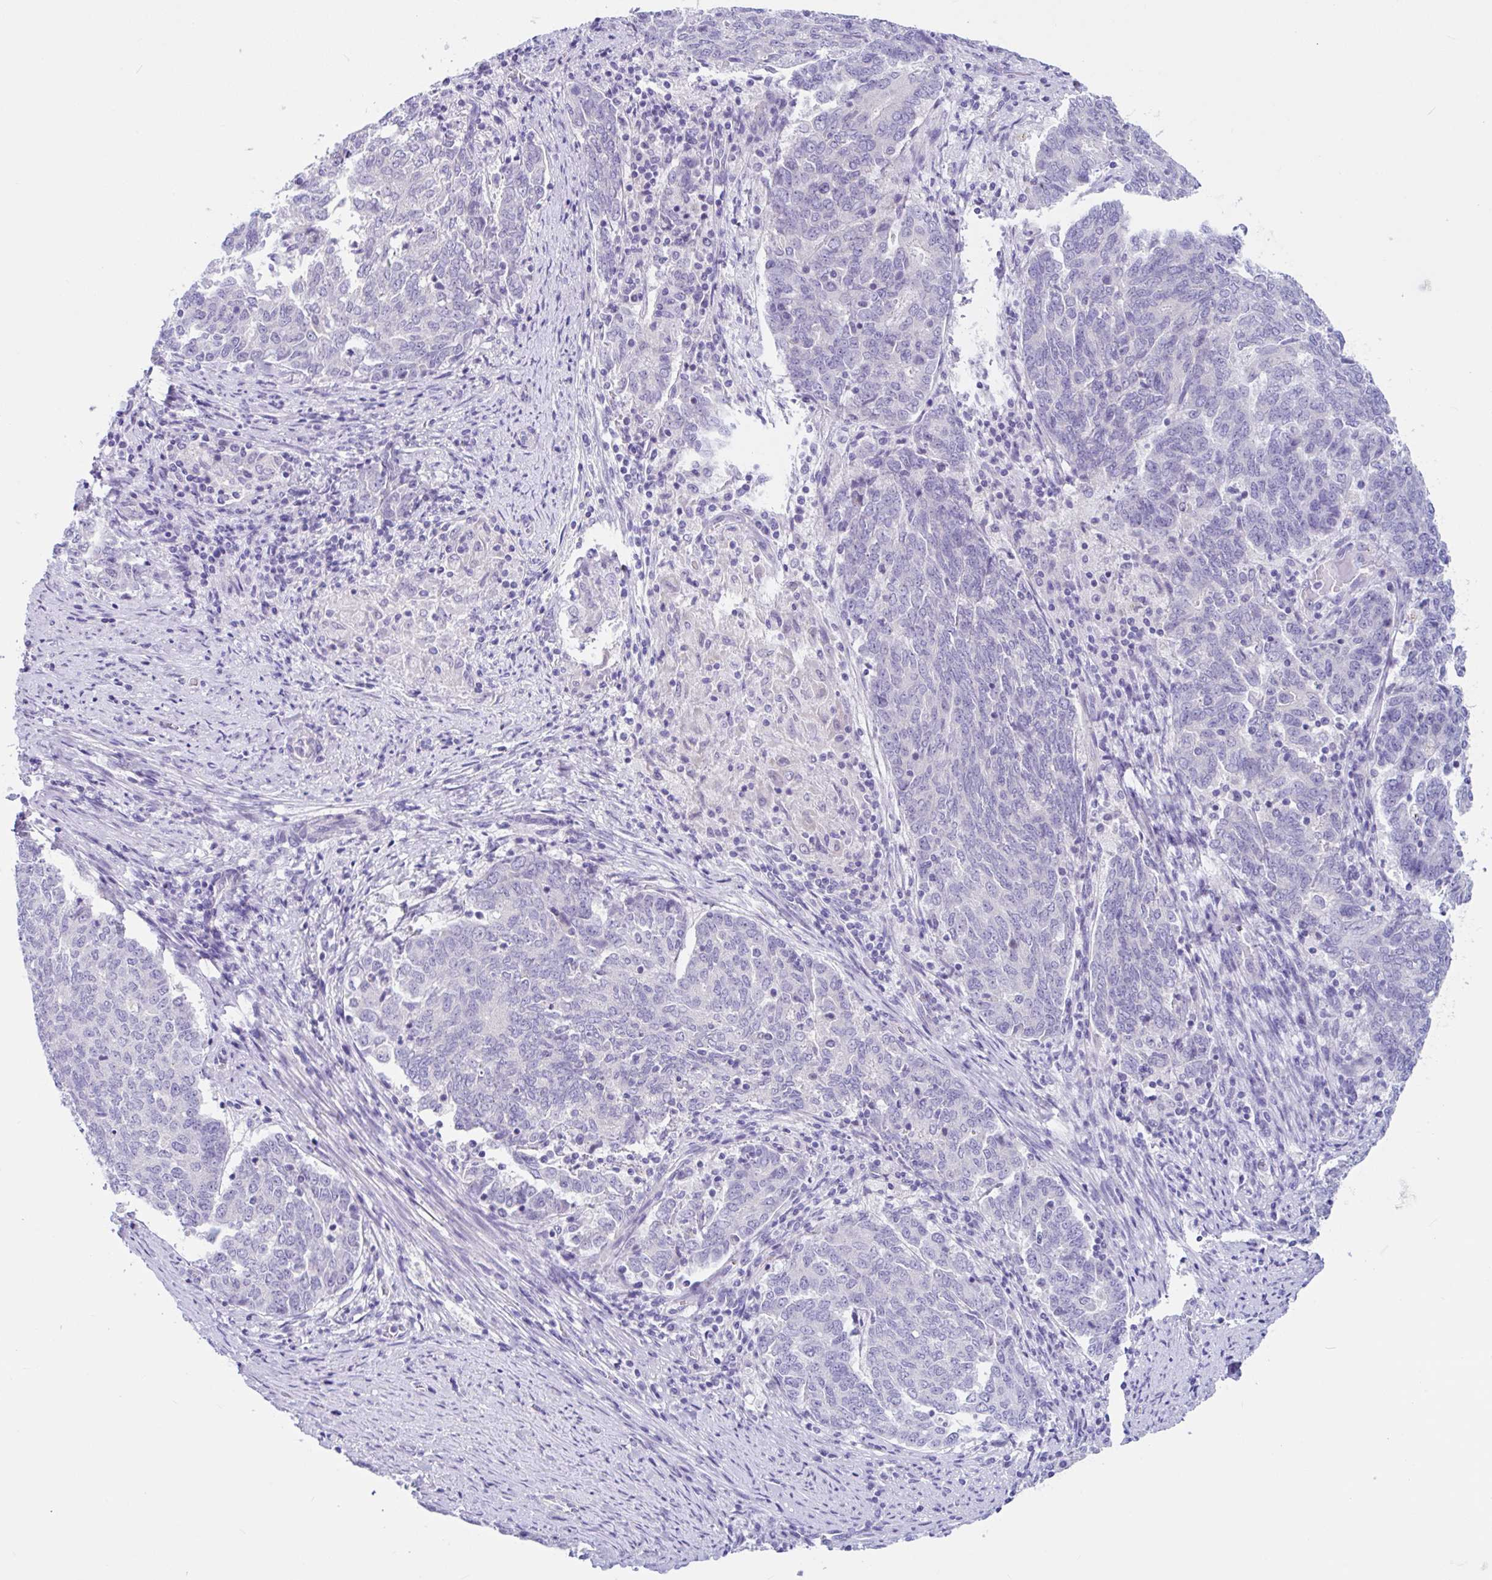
{"staining": {"intensity": "negative", "quantity": "none", "location": "none"}, "tissue": "endometrial cancer", "cell_type": "Tumor cells", "image_type": "cancer", "snomed": [{"axis": "morphology", "description": "Adenocarcinoma, NOS"}, {"axis": "topography", "description": "Endometrium"}], "caption": "High magnification brightfield microscopy of endometrial cancer stained with DAB (brown) and counterstained with hematoxylin (blue): tumor cells show no significant positivity.", "gene": "OR6N2", "patient": {"sex": "female", "age": 80}}